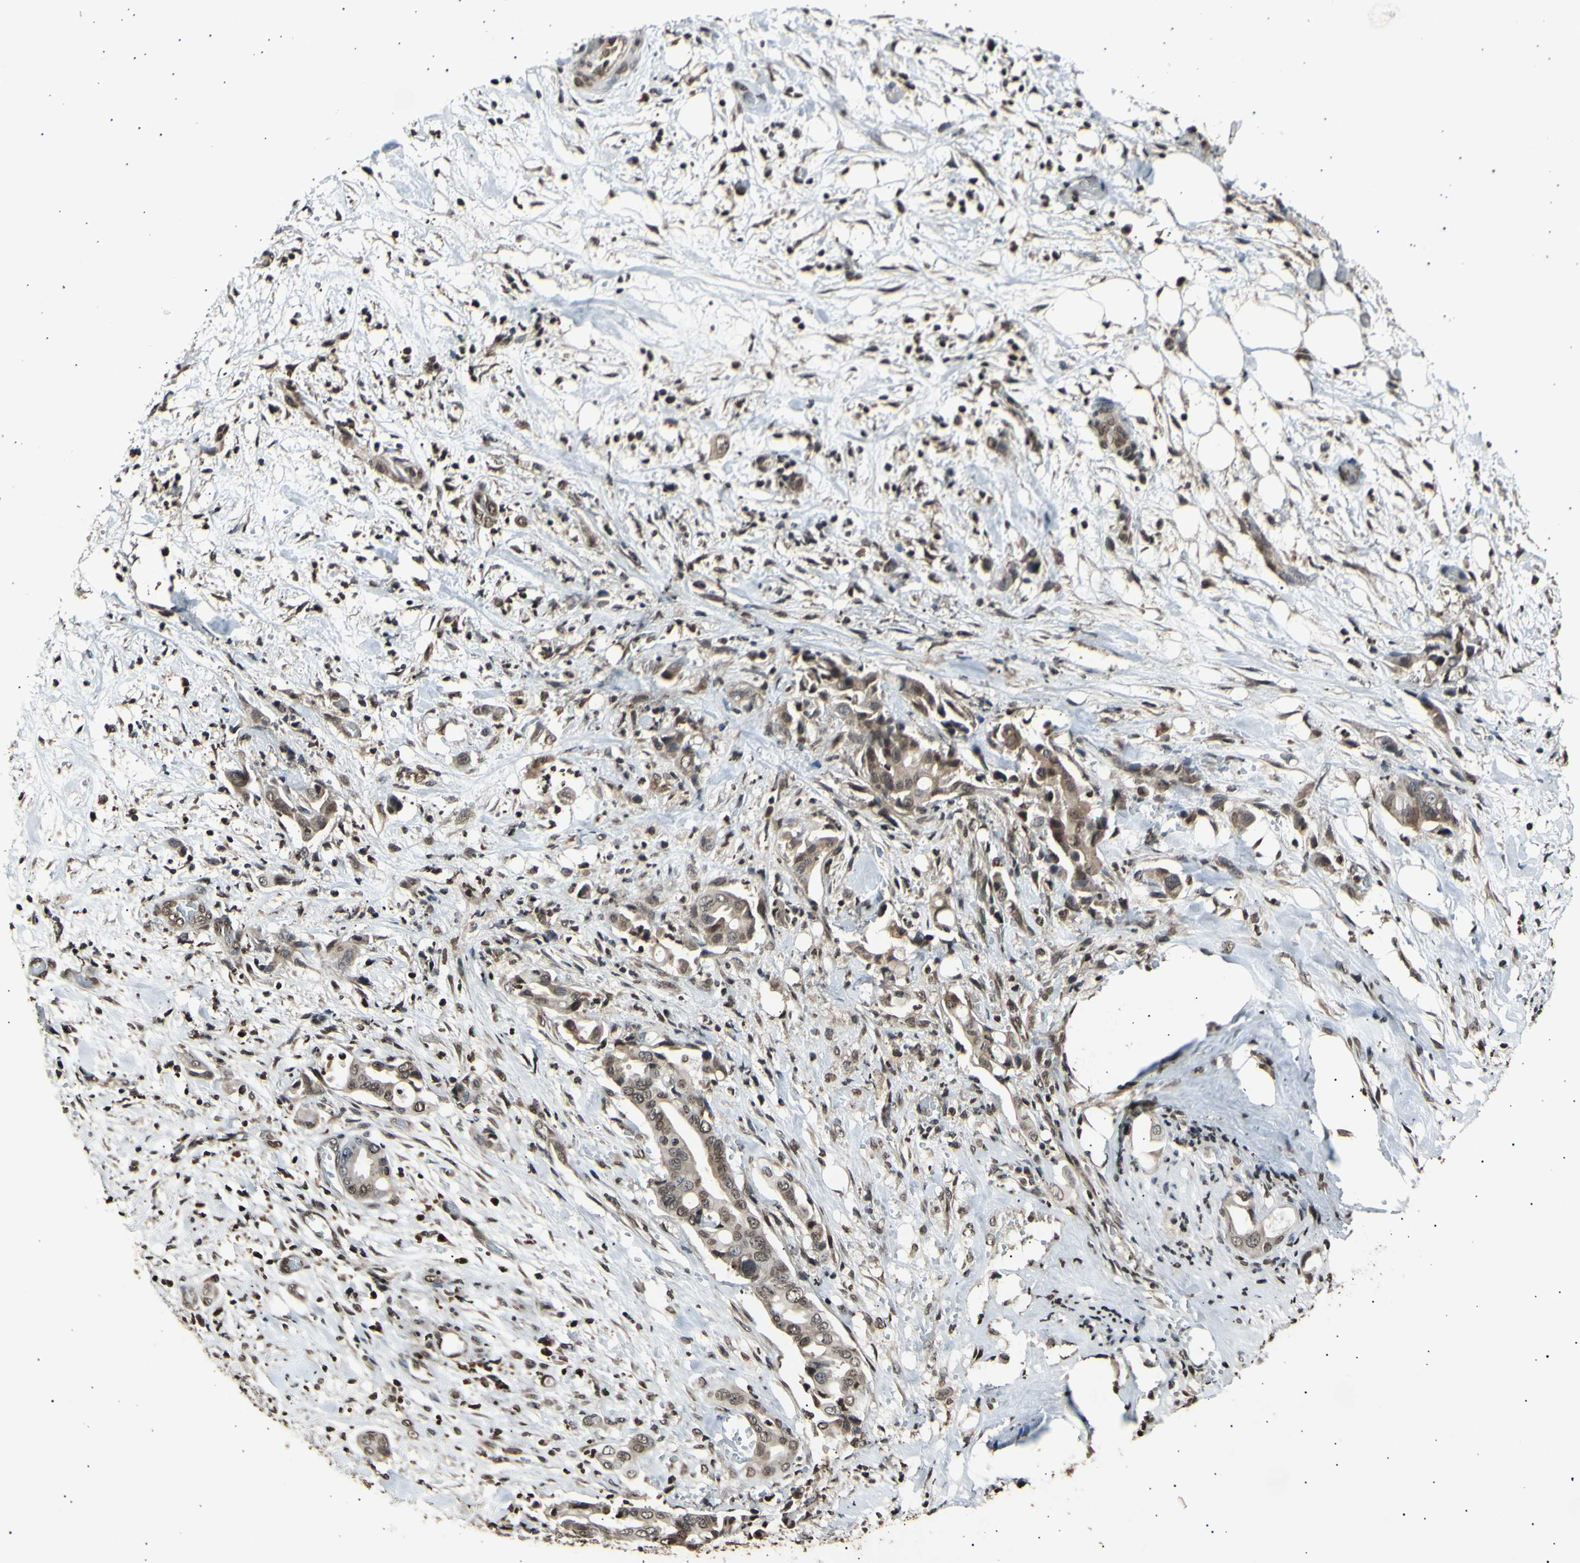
{"staining": {"intensity": "moderate", "quantity": ">75%", "location": "cytoplasmic/membranous,nuclear"}, "tissue": "liver cancer", "cell_type": "Tumor cells", "image_type": "cancer", "snomed": [{"axis": "morphology", "description": "Cholangiocarcinoma"}, {"axis": "topography", "description": "Liver"}], "caption": "Immunohistochemistry (IHC) (DAB) staining of cholangiocarcinoma (liver) exhibits moderate cytoplasmic/membranous and nuclear protein expression in approximately >75% of tumor cells.", "gene": "ANAPC7", "patient": {"sex": "female", "age": 68}}